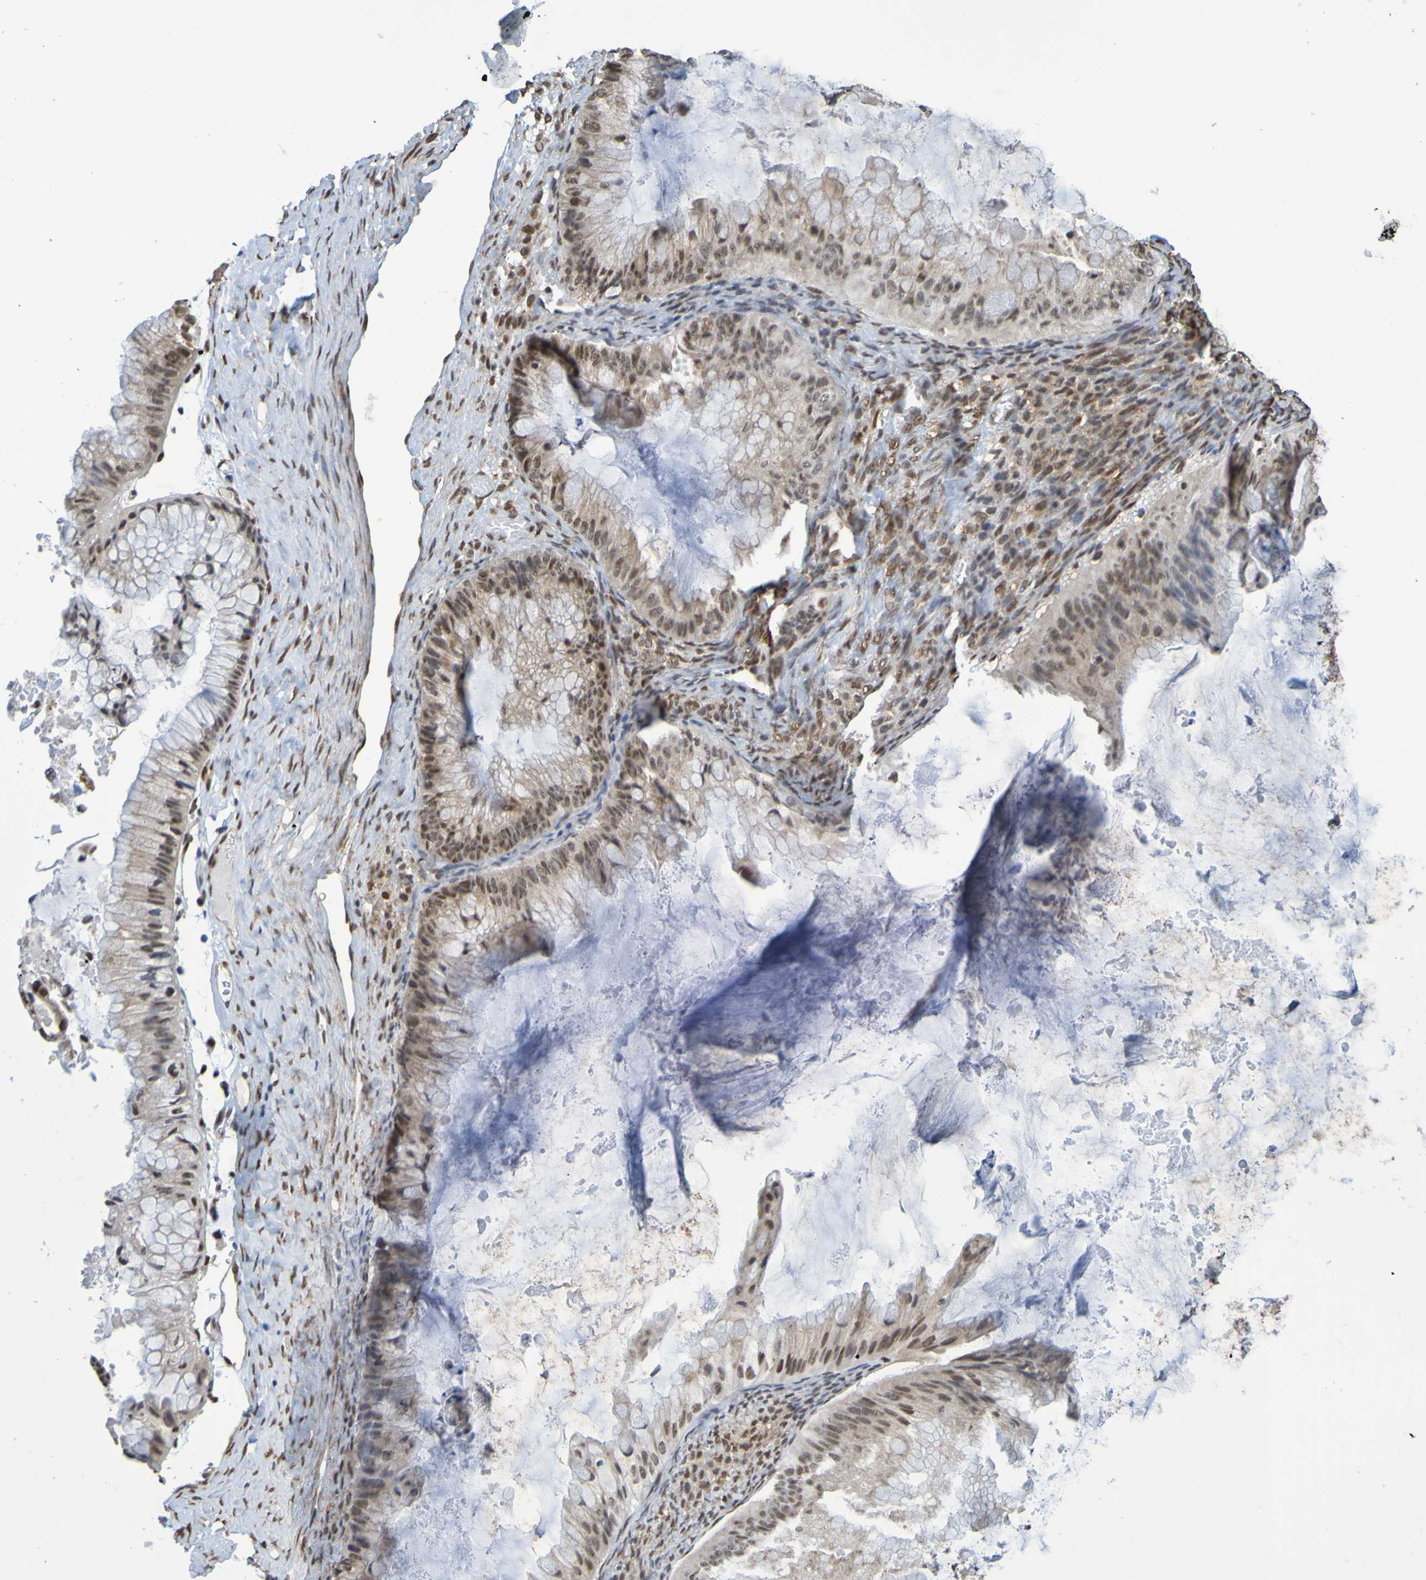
{"staining": {"intensity": "moderate", "quantity": ">75%", "location": "nuclear"}, "tissue": "ovarian cancer", "cell_type": "Tumor cells", "image_type": "cancer", "snomed": [{"axis": "morphology", "description": "Cystadenocarcinoma, mucinous, NOS"}, {"axis": "topography", "description": "Ovary"}], "caption": "This is an image of IHC staining of ovarian cancer, which shows moderate staining in the nuclear of tumor cells.", "gene": "HDAC2", "patient": {"sex": "female", "age": 61}}